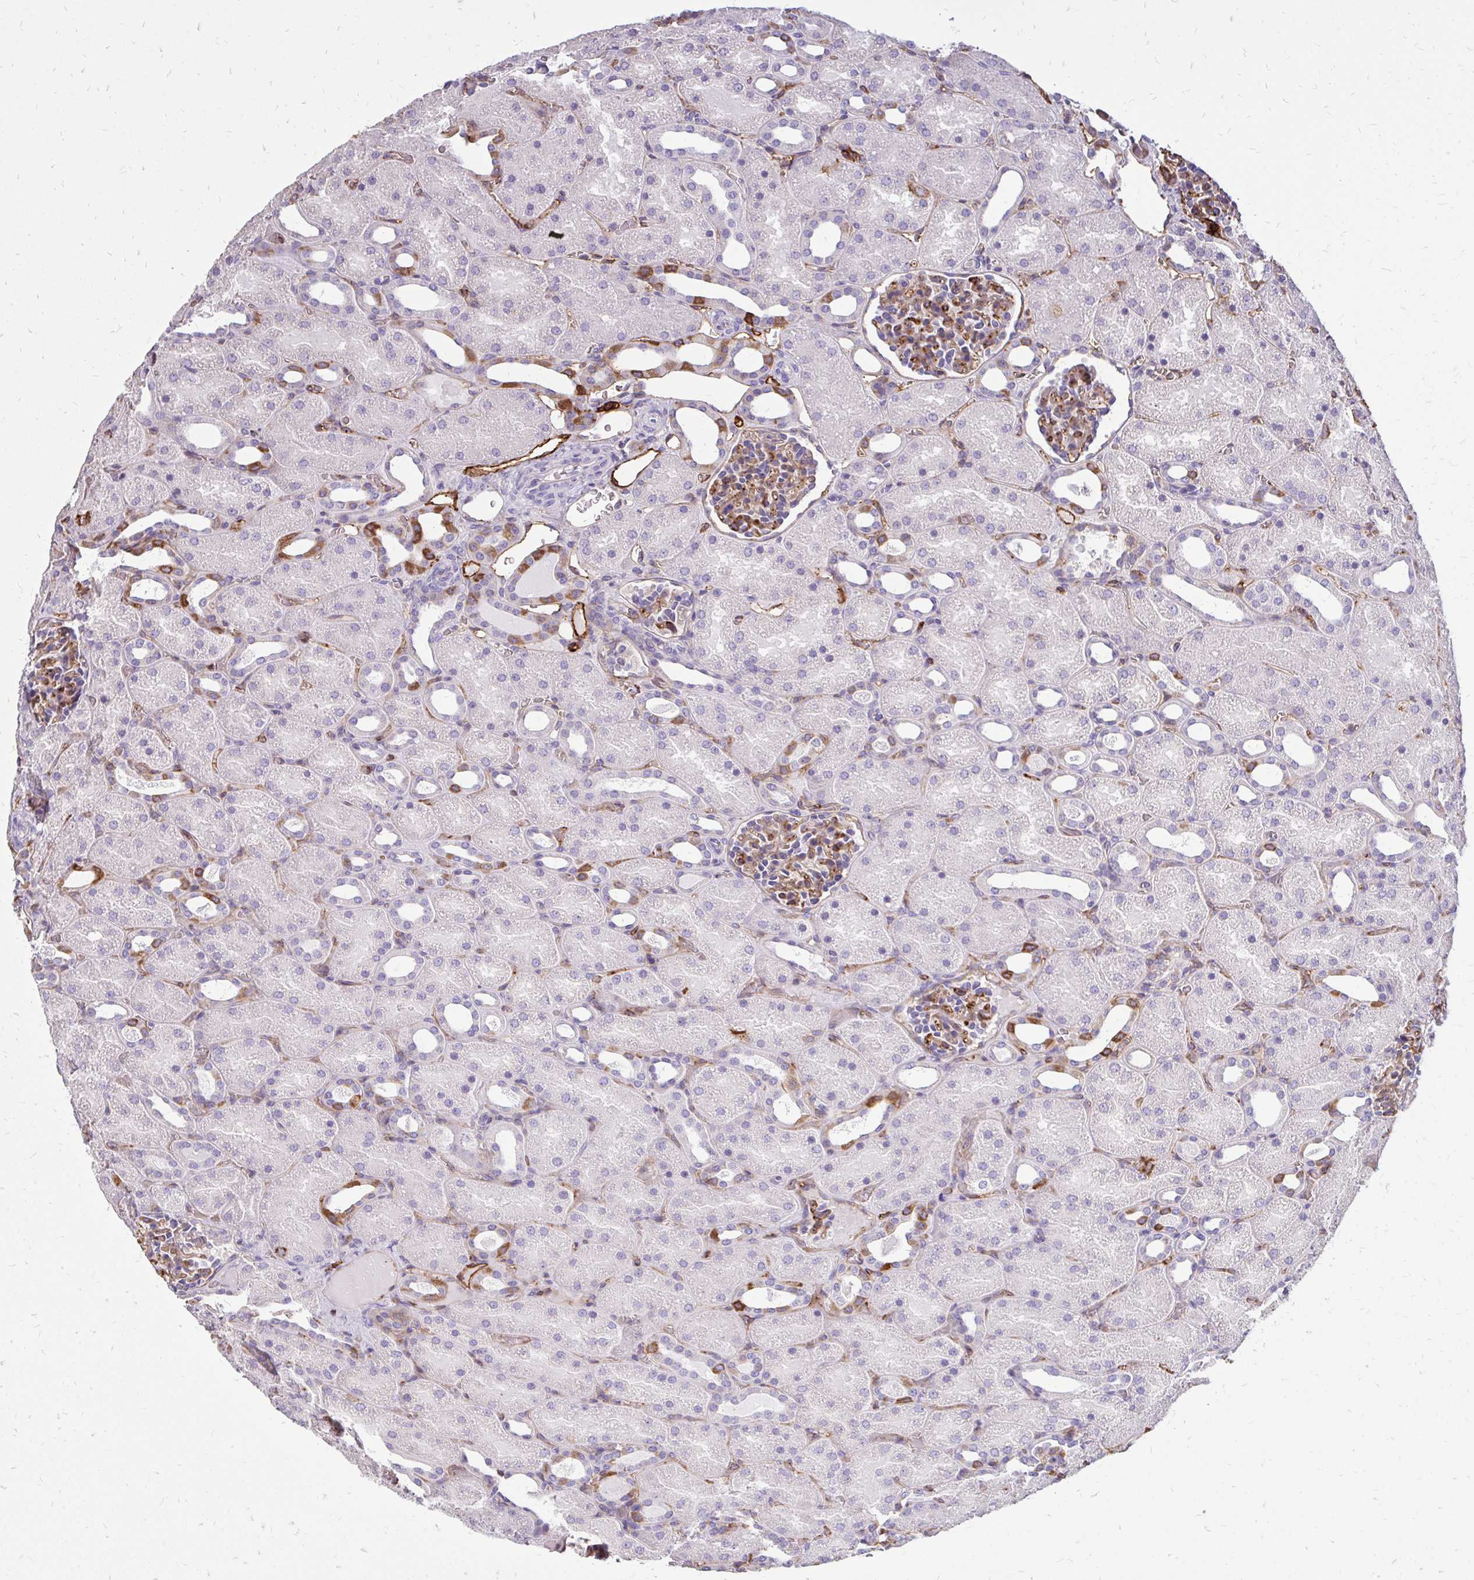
{"staining": {"intensity": "moderate", "quantity": "25%-75%", "location": "cytoplasmic/membranous"}, "tissue": "kidney", "cell_type": "Cells in glomeruli", "image_type": "normal", "snomed": [{"axis": "morphology", "description": "Normal tissue, NOS"}, {"axis": "topography", "description": "Kidney"}], "caption": "Immunohistochemistry staining of unremarkable kidney, which displays medium levels of moderate cytoplasmic/membranous expression in approximately 25%-75% of cells in glomeruli indicating moderate cytoplasmic/membranous protein positivity. The staining was performed using DAB (brown) for protein detection and nuclei were counterstained in hematoxylin (blue).", "gene": "MARCKSL1", "patient": {"sex": "male", "age": 2}}